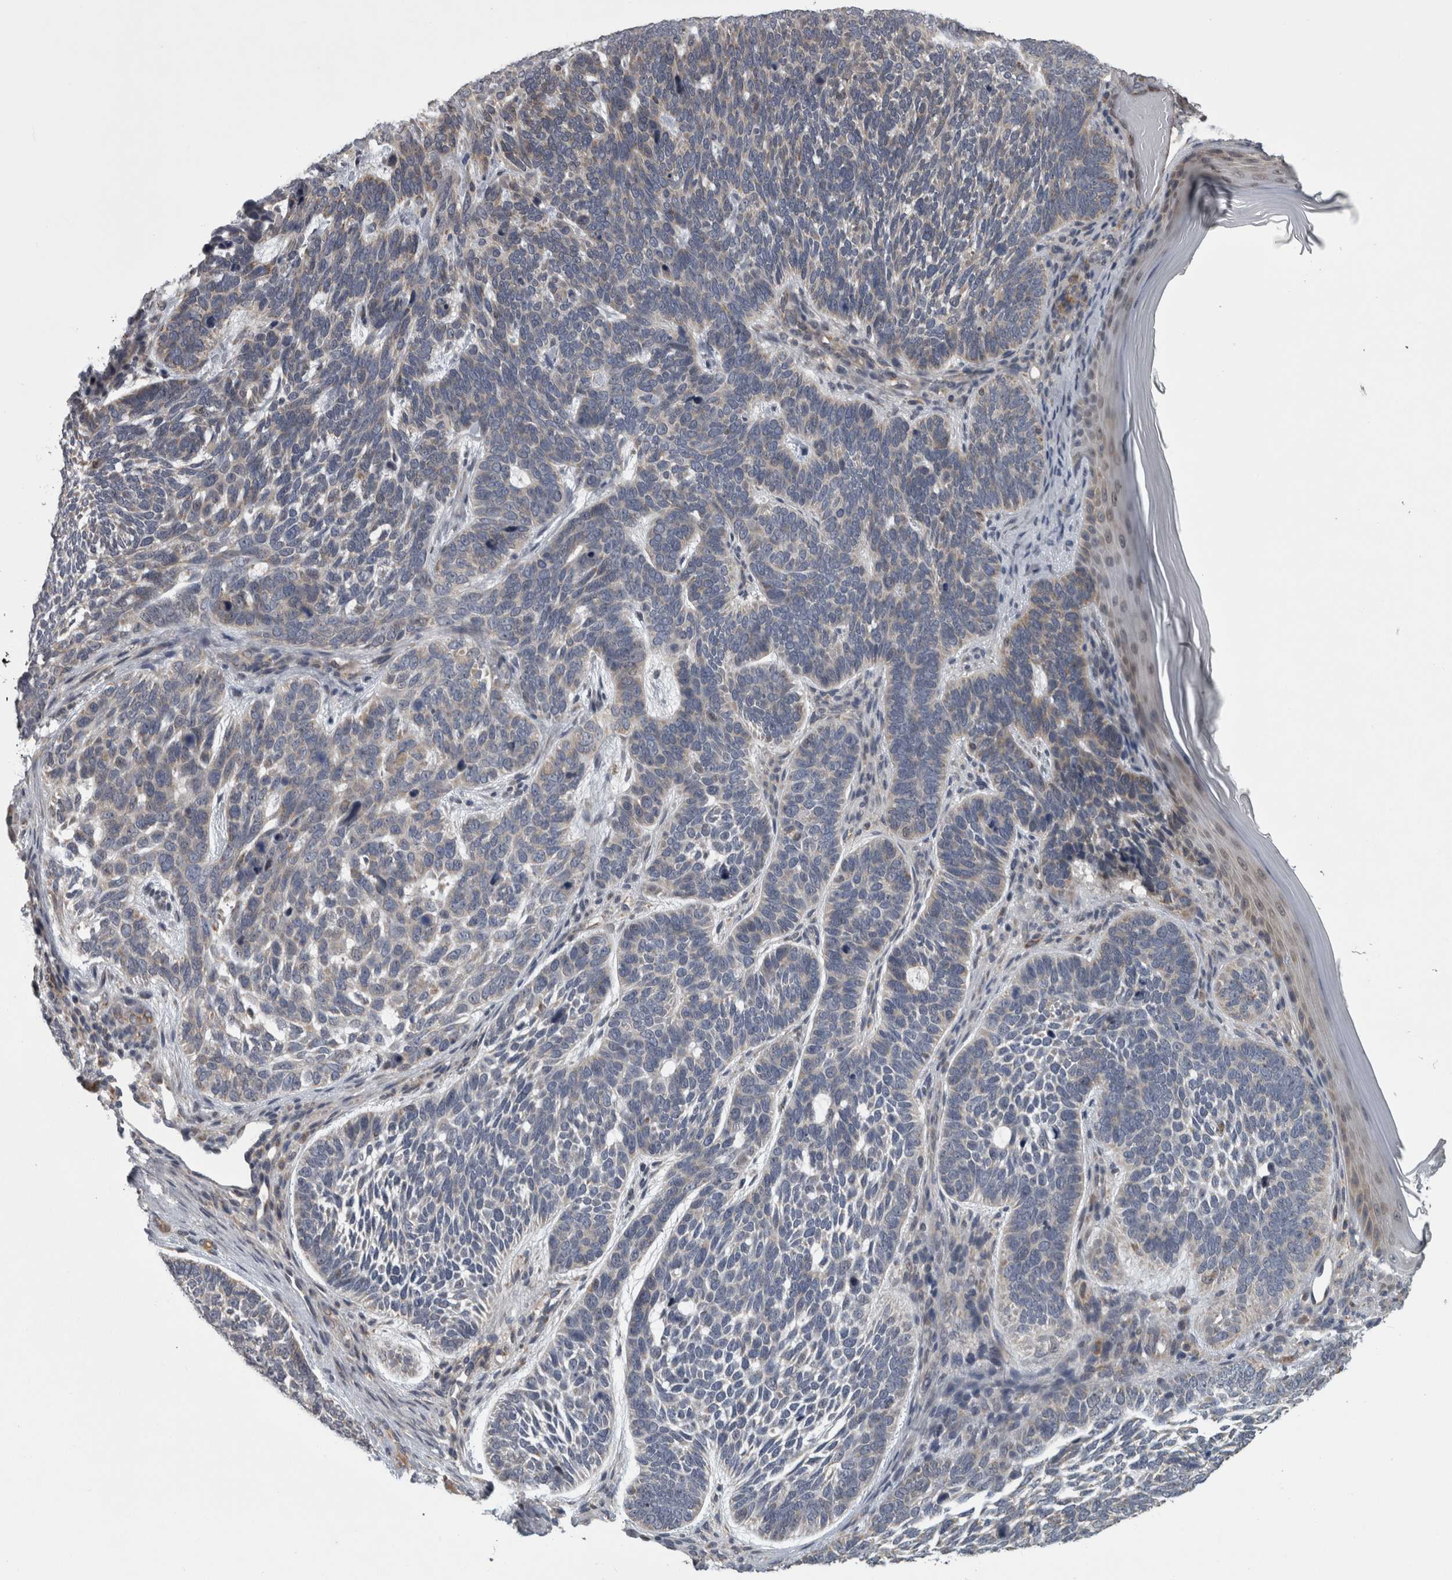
{"staining": {"intensity": "negative", "quantity": "none", "location": "none"}, "tissue": "skin cancer", "cell_type": "Tumor cells", "image_type": "cancer", "snomed": [{"axis": "morphology", "description": "Basal cell carcinoma"}, {"axis": "topography", "description": "Skin"}], "caption": "DAB immunohistochemical staining of basal cell carcinoma (skin) demonstrates no significant staining in tumor cells.", "gene": "DBT", "patient": {"sex": "female", "age": 85}}